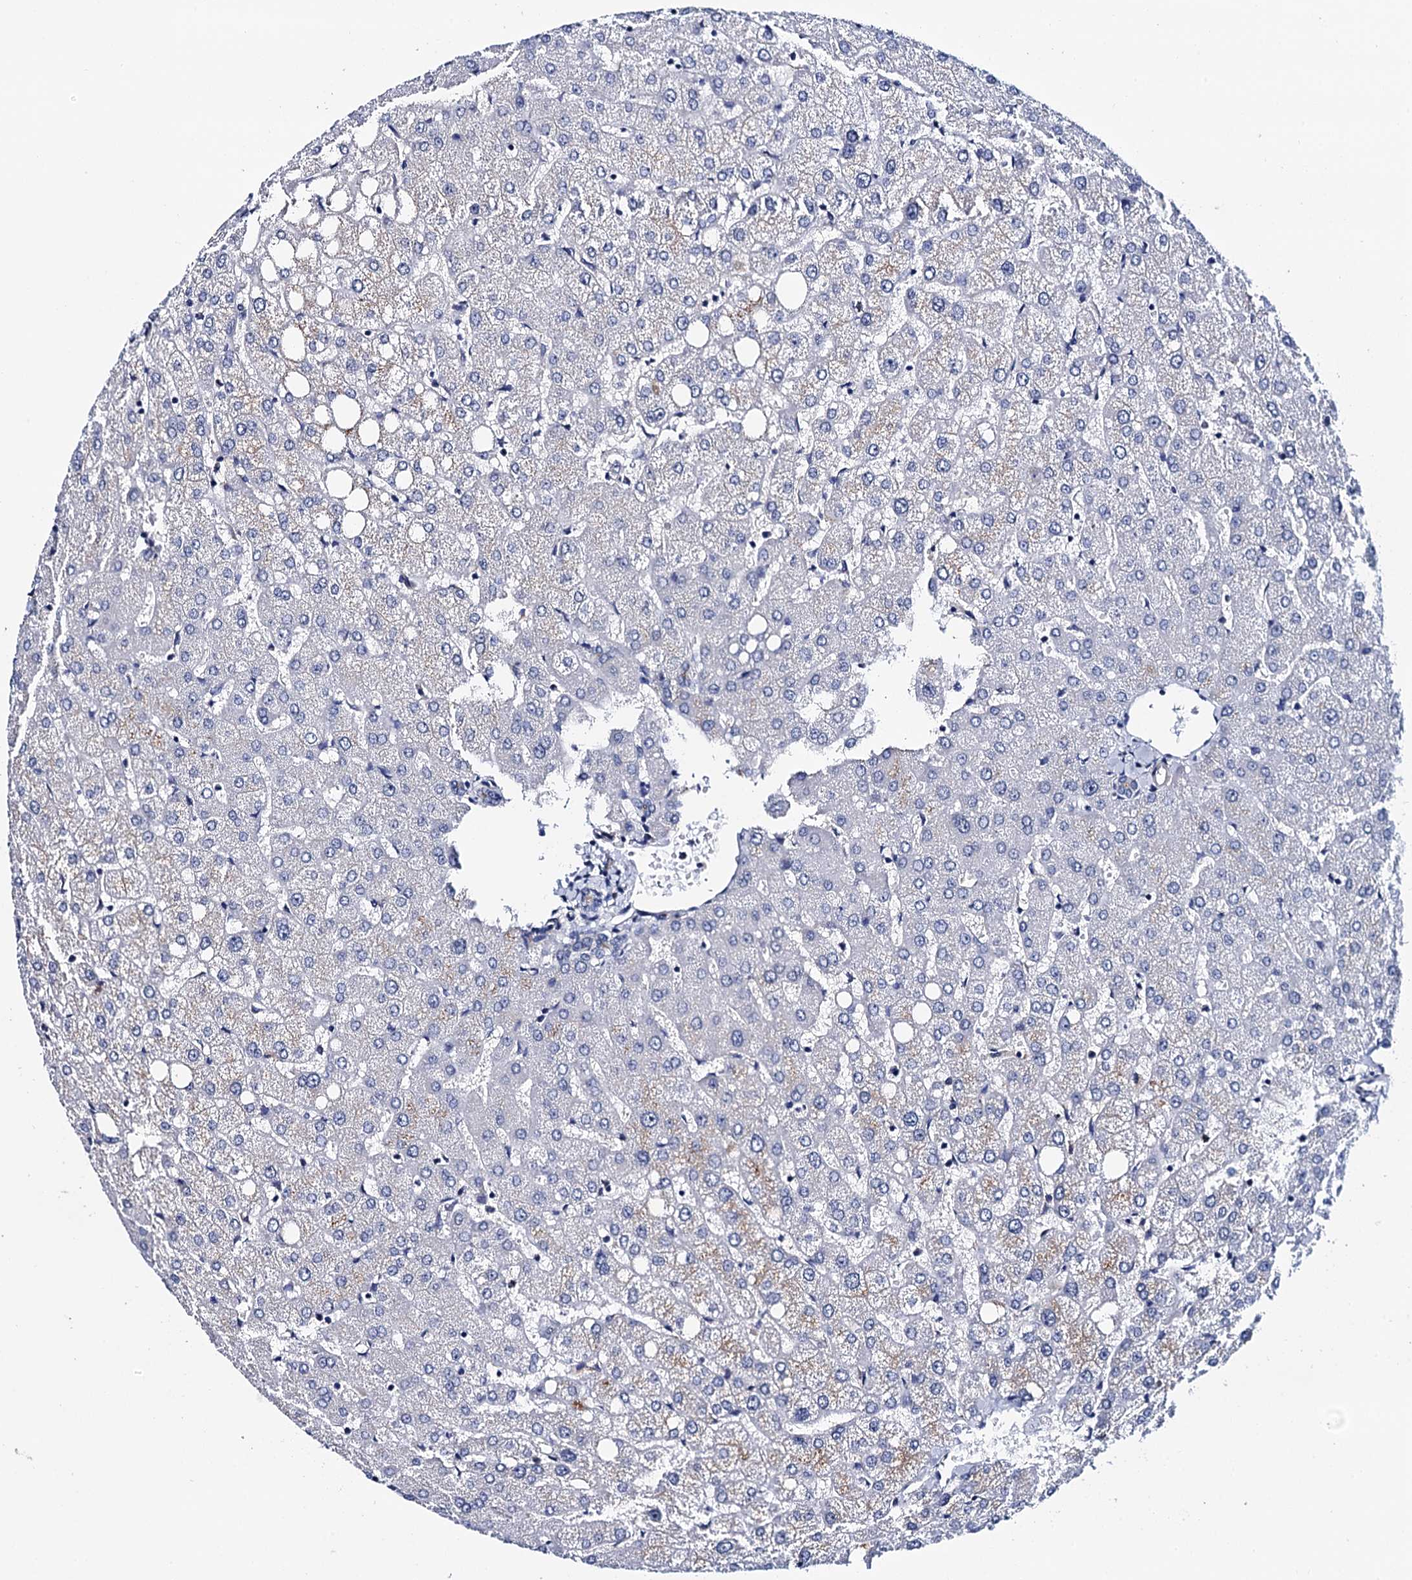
{"staining": {"intensity": "negative", "quantity": "none", "location": "none"}, "tissue": "liver", "cell_type": "Cholangiocytes", "image_type": "normal", "snomed": [{"axis": "morphology", "description": "Normal tissue, NOS"}, {"axis": "topography", "description": "Liver"}], "caption": "This is an immunohistochemistry (IHC) micrograph of benign human liver. There is no positivity in cholangiocytes.", "gene": "ZDHHC18", "patient": {"sex": "female", "age": 54}}